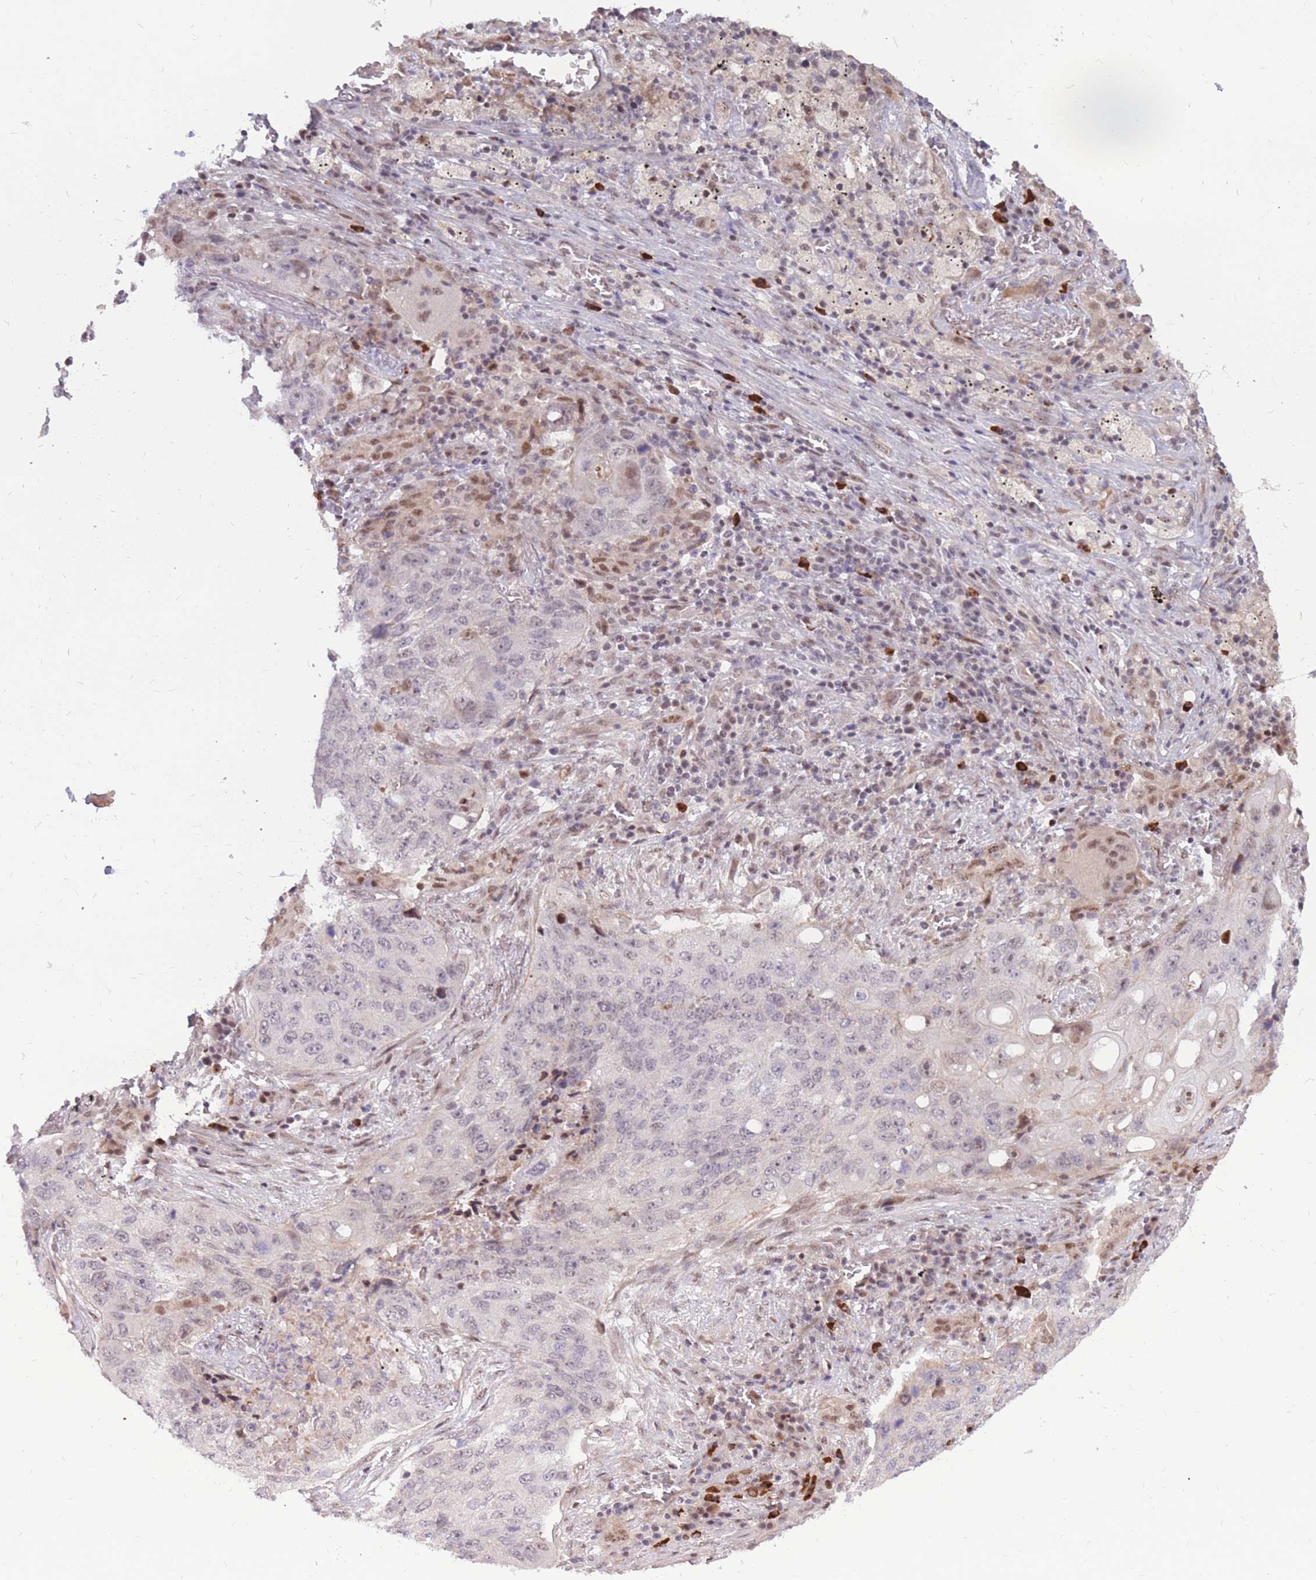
{"staining": {"intensity": "negative", "quantity": "none", "location": "none"}, "tissue": "lung cancer", "cell_type": "Tumor cells", "image_type": "cancer", "snomed": [{"axis": "morphology", "description": "Squamous cell carcinoma, NOS"}, {"axis": "topography", "description": "Lung"}], "caption": "Lung squamous cell carcinoma was stained to show a protein in brown. There is no significant expression in tumor cells. (DAB immunohistochemistry, high magnification).", "gene": "ERICH6B", "patient": {"sex": "female", "age": 63}}